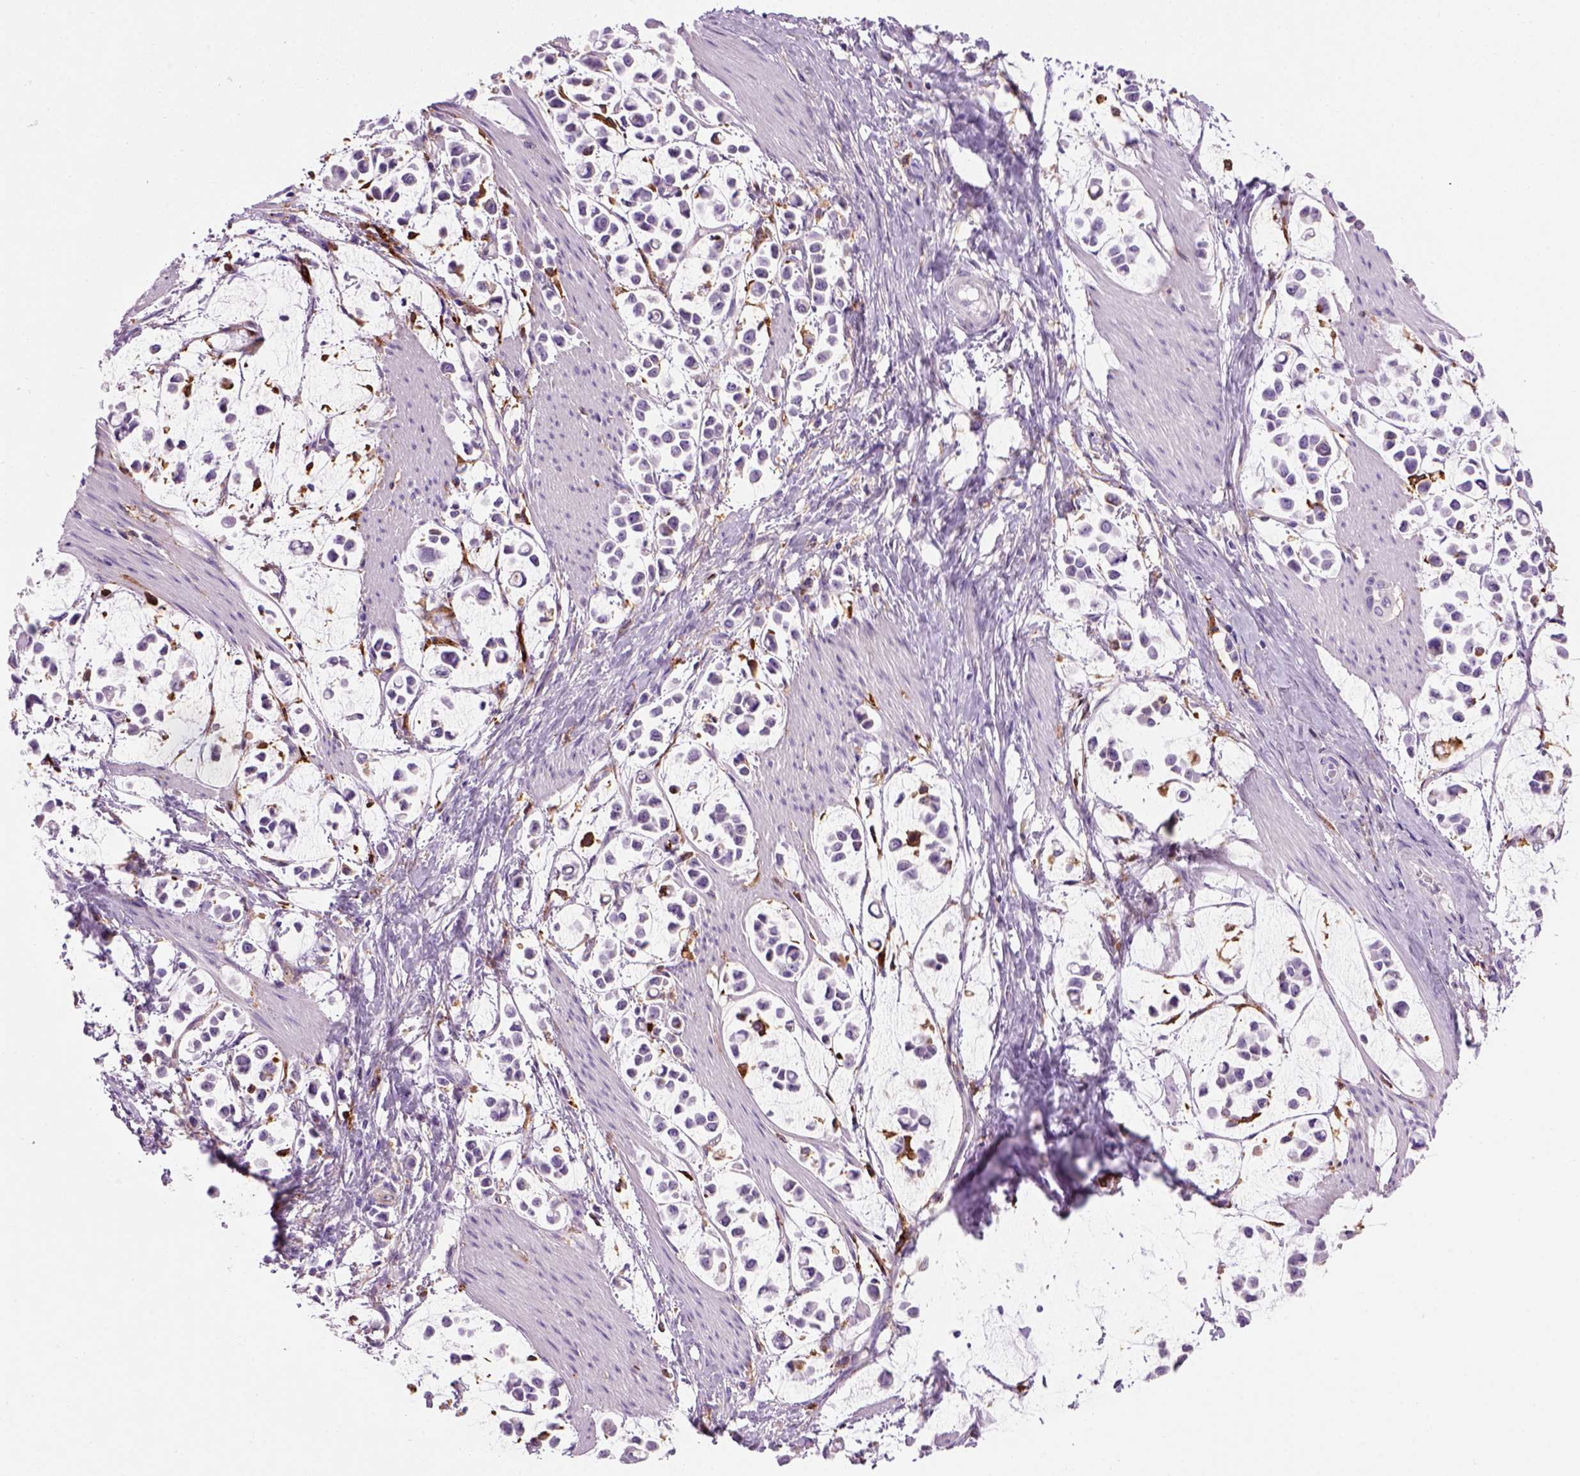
{"staining": {"intensity": "negative", "quantity": "none", "location": "none"}, "tissue": "stomach cancer", "cell_type": "Tumor cells", "image_type": "cancer", "snomed": [{"axis": "morphology", "description": "Adenocarcinoma, NOS"}, {"axis": "topography", "description": "Stomach"}], "caption": "IHC micrograph of neoplastic tissue: adenocarcinoma (stomach) stained with DAB reveals no significant protein expression in tumor cells.", "gene": "MARCKS", "patient": {"sex": "male", "age": 82}}